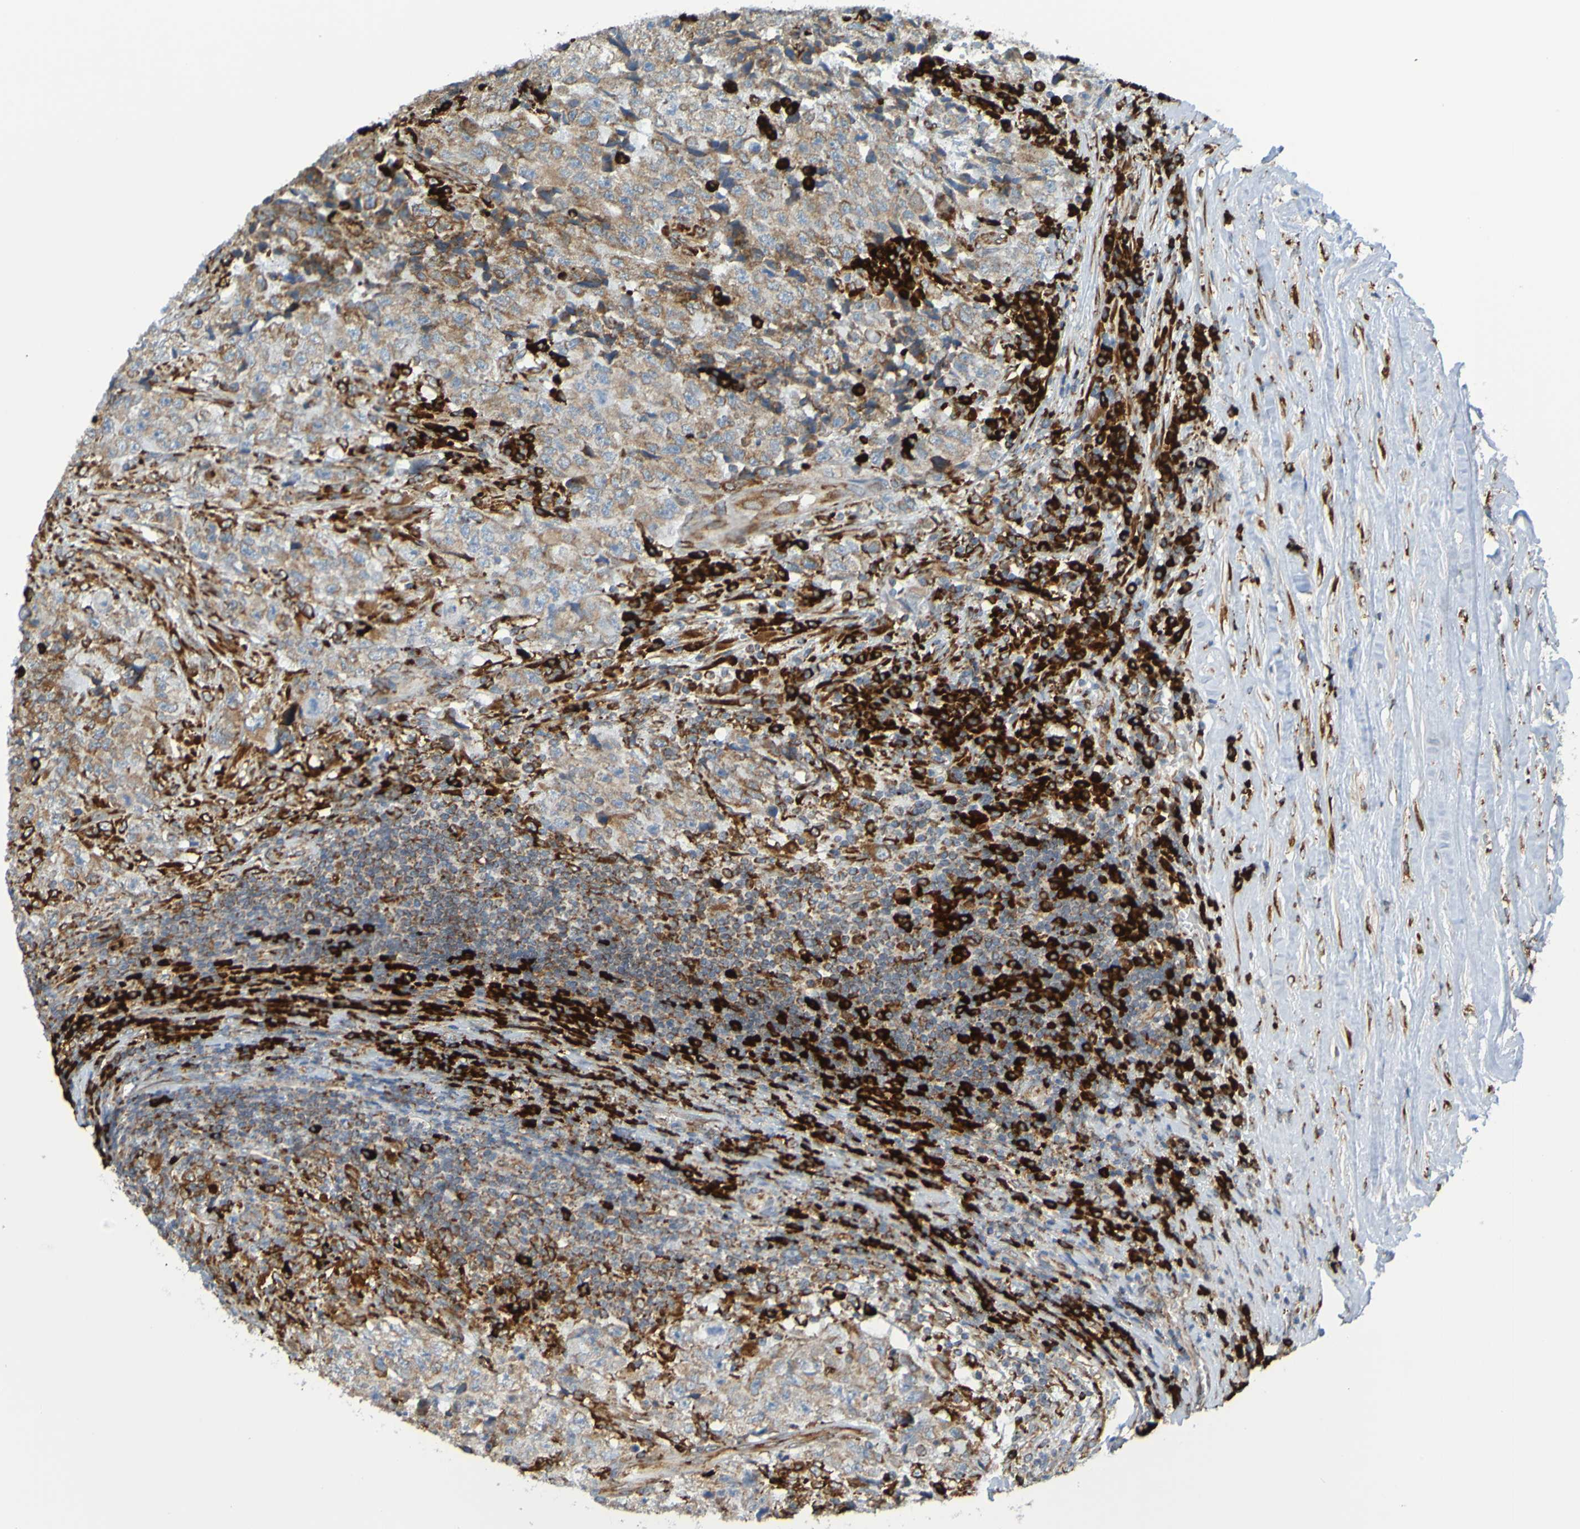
{"staining": {"intensity": "weak", "quantity": ">75%", "location": "cytoplasmic/membranous"}, "tissue": "testis cancer", "cell_type": "Tumor cells", "image_type": "cancer", "snomed": [{"axis": "morphology", "description": "Necrosis, NOS"}, {"axis": "morphology", "description": "Carcinoma, Embryonal, NOS"}, {"axis": "topography", "description": "Testis"}], "caption": "Testis embryonal carcinoma tissue displays weak cytoplasmic/membranous expression in about >75% of tumor cells, visualized by immunohistochemistry. The protein is shown in brown color, while the nuclei are stained blue.", "gene": "SSR1", "patient": {"sex": "male", "age": 19}}